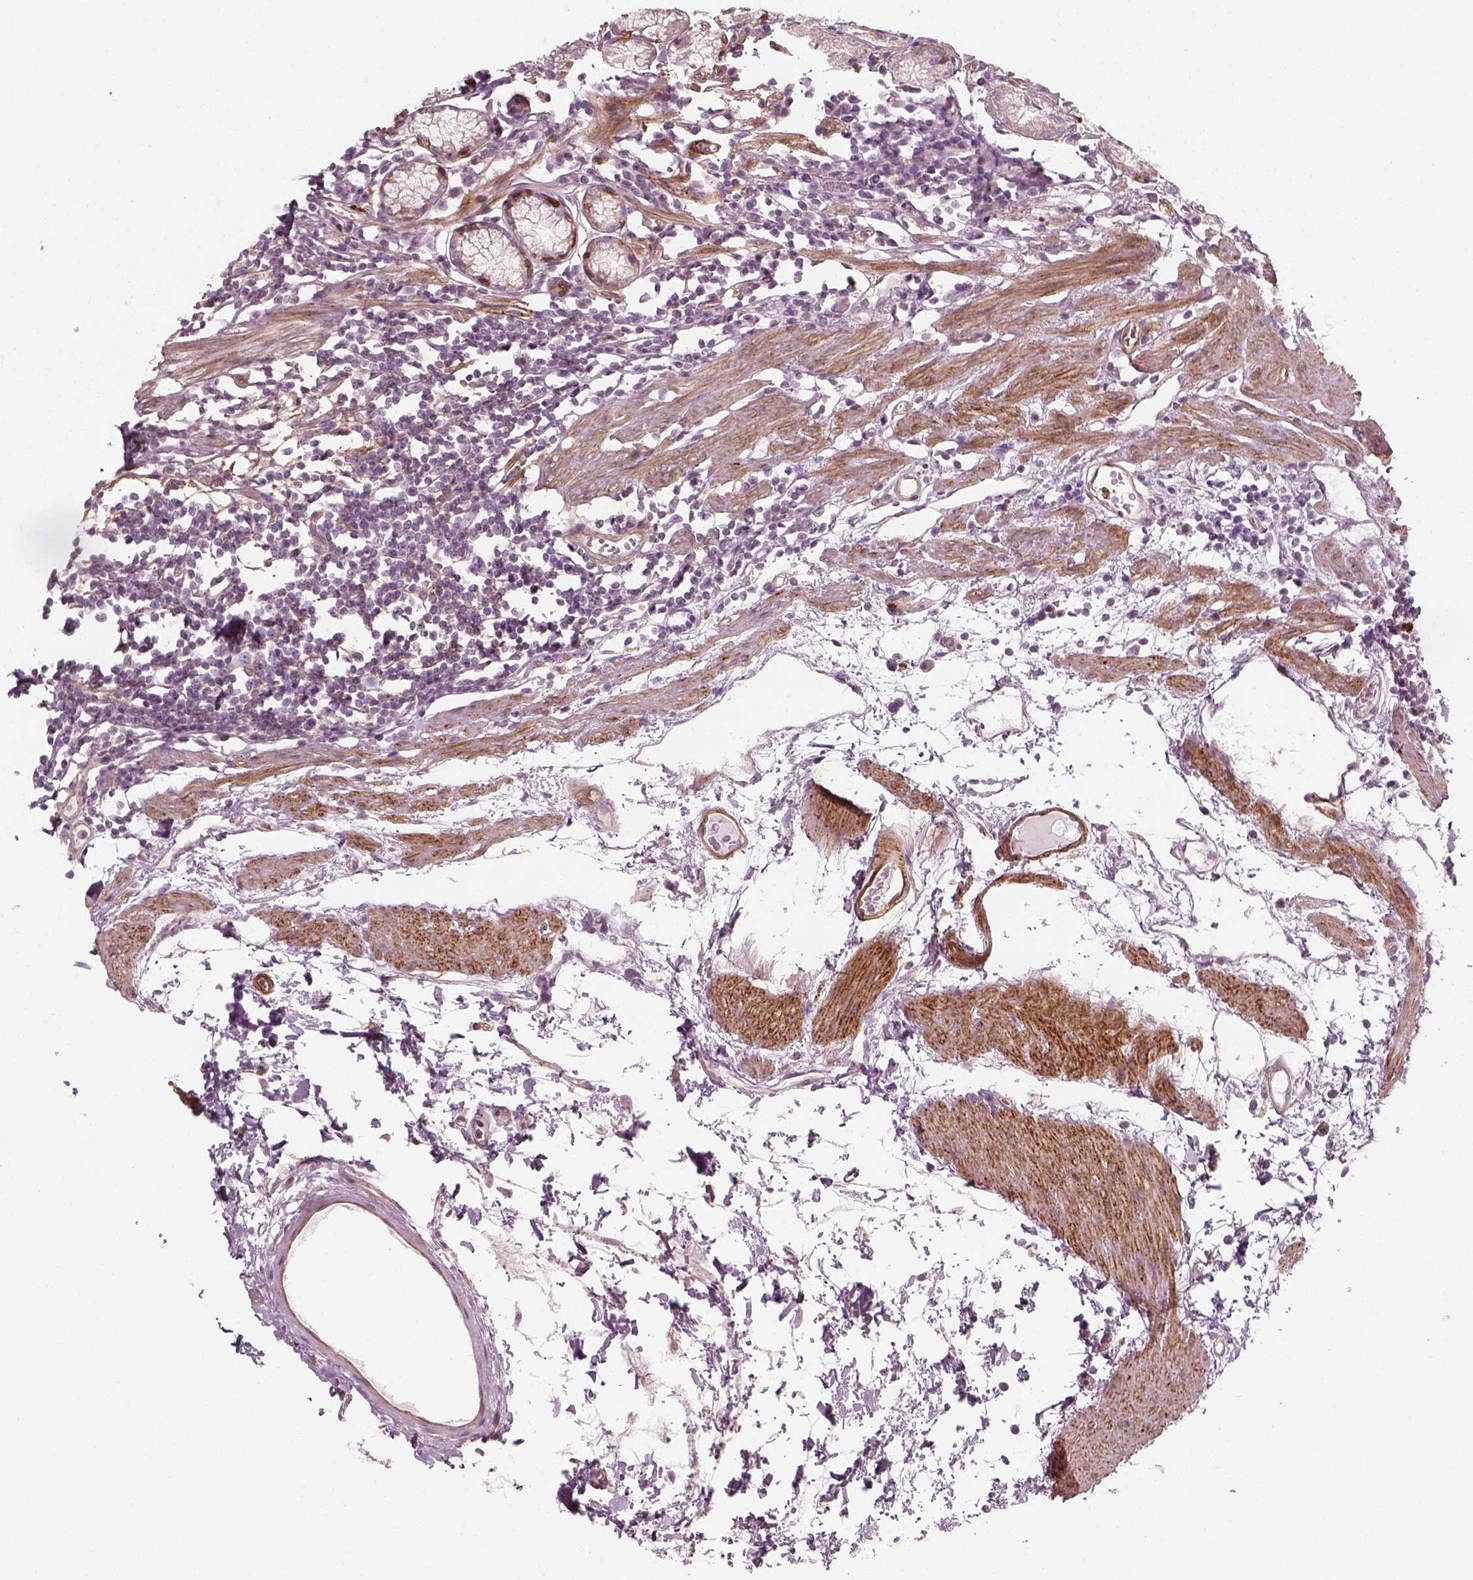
{"staining": {"intensity": "strong", "quantity": "<25%", "location": "cytoplasmic/membranous"}, "tissue": "stomach", "cell_type": "Glandular cells", "image_type": "normal", "snomed": [{"axis": "morphology", "description": "Normal tissue, NOS"}, {"axis": "topography", "description": "Stomach"}], "caption": "A medium amount of strong cytoplasmic/membranous expression is appreciated in about <25% of glandular cells in benign stomach. The staining was performed using DAB, with brown indicating positive protein expression. Nuclei are stained blue with hematoxylin.", "gene": "NPTN", "patient": {"sex": "male", "age": 55}}